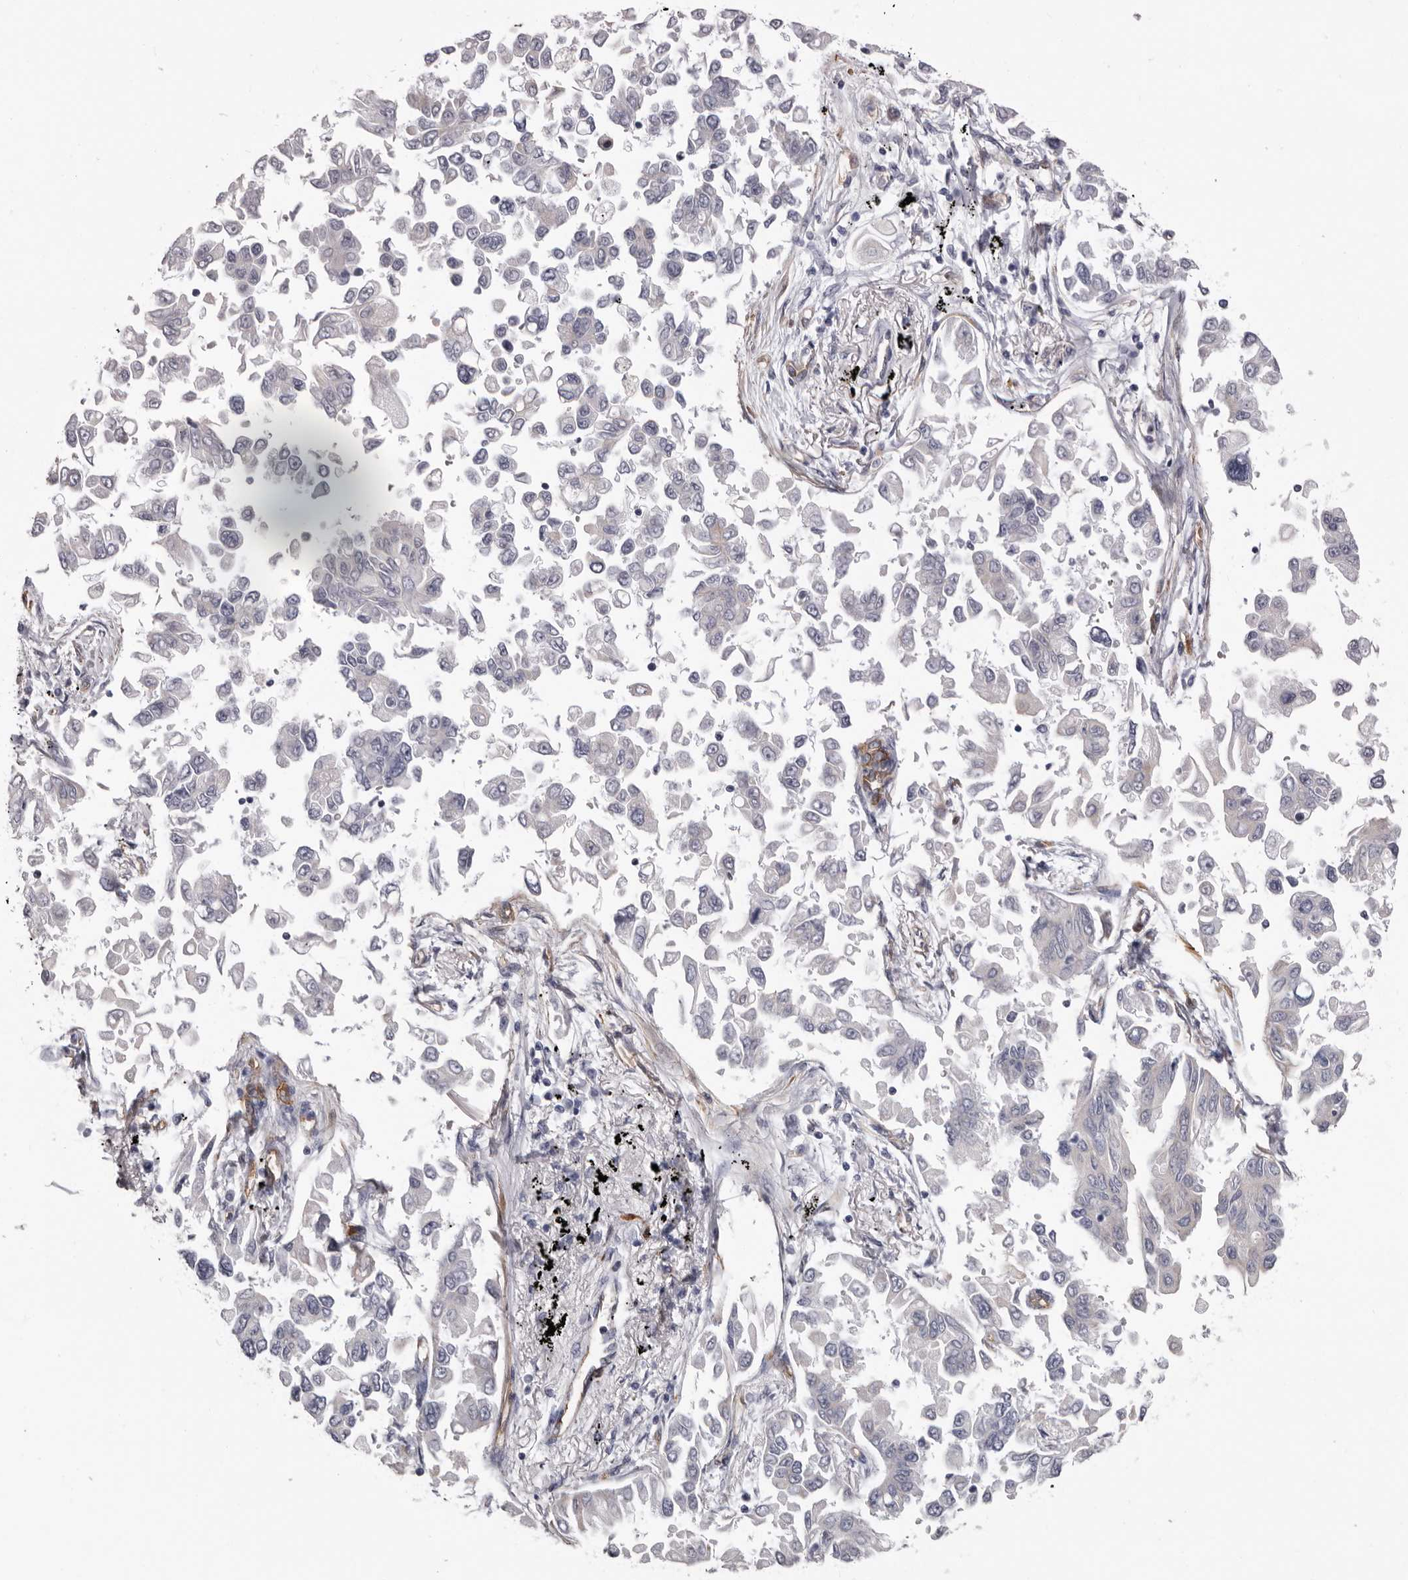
{"staining": {"intensity": "negative", "quantity": "none", "location": "none"}, "tissue": "lung cancer", "cell_type": "Tumor cells", "image_type": "cancer", "snomed": [{"axis": "morphology", "description": "Adenocarcinoma, NOS"}, {"axis": "topography", "description": "Lung"}], "caption": "High power microscopy histopathology image of an immunohistochemistry (IHC) photomicrograph of adenocarcinoma (lung), revealing no significant expression in tumor cells.", "gene": "ADGRL4", "patient": {"sex": "female", "age": 67}}